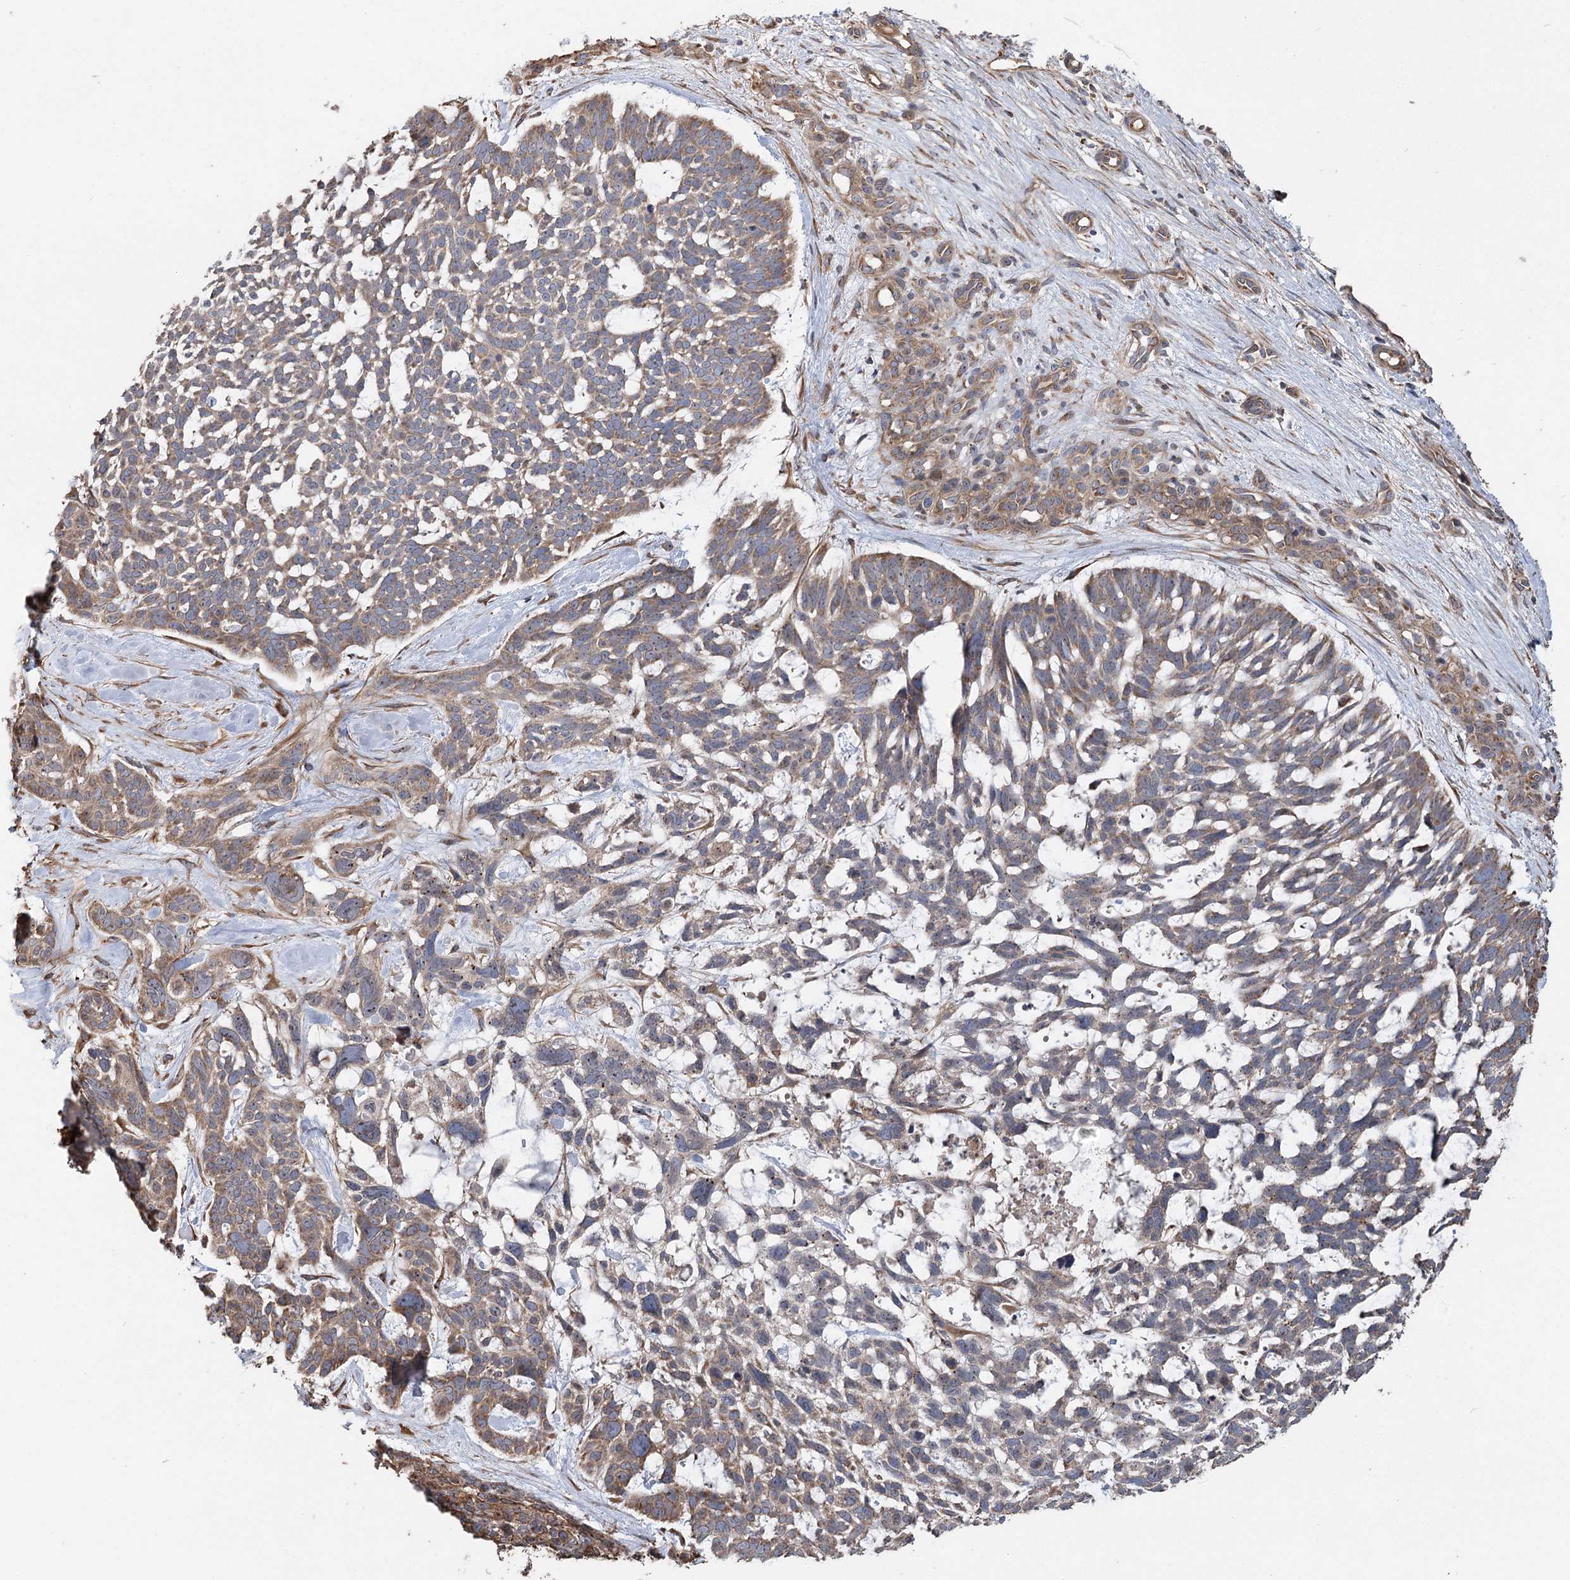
{"staining": {"intensity": "moderate", "quantity": ">75%", "location": "cytoplasmic/membranous"}, "tissue": "skin cancer", "cell_type": "Tumor cells", "image_type": "cancer", "snomed": [{"axis": "morphology", "description": "Basal cell carcinoma"}, {"axis": "topography", "description": "Skin"}], "caption": "Protein analysis of skin cancer tissue displays moderate cytoplasmic/membranous staining in approximately >75% of tumor cells.", "gene": "RWDD4", "patient": {"sex": "male", "age": 88}}